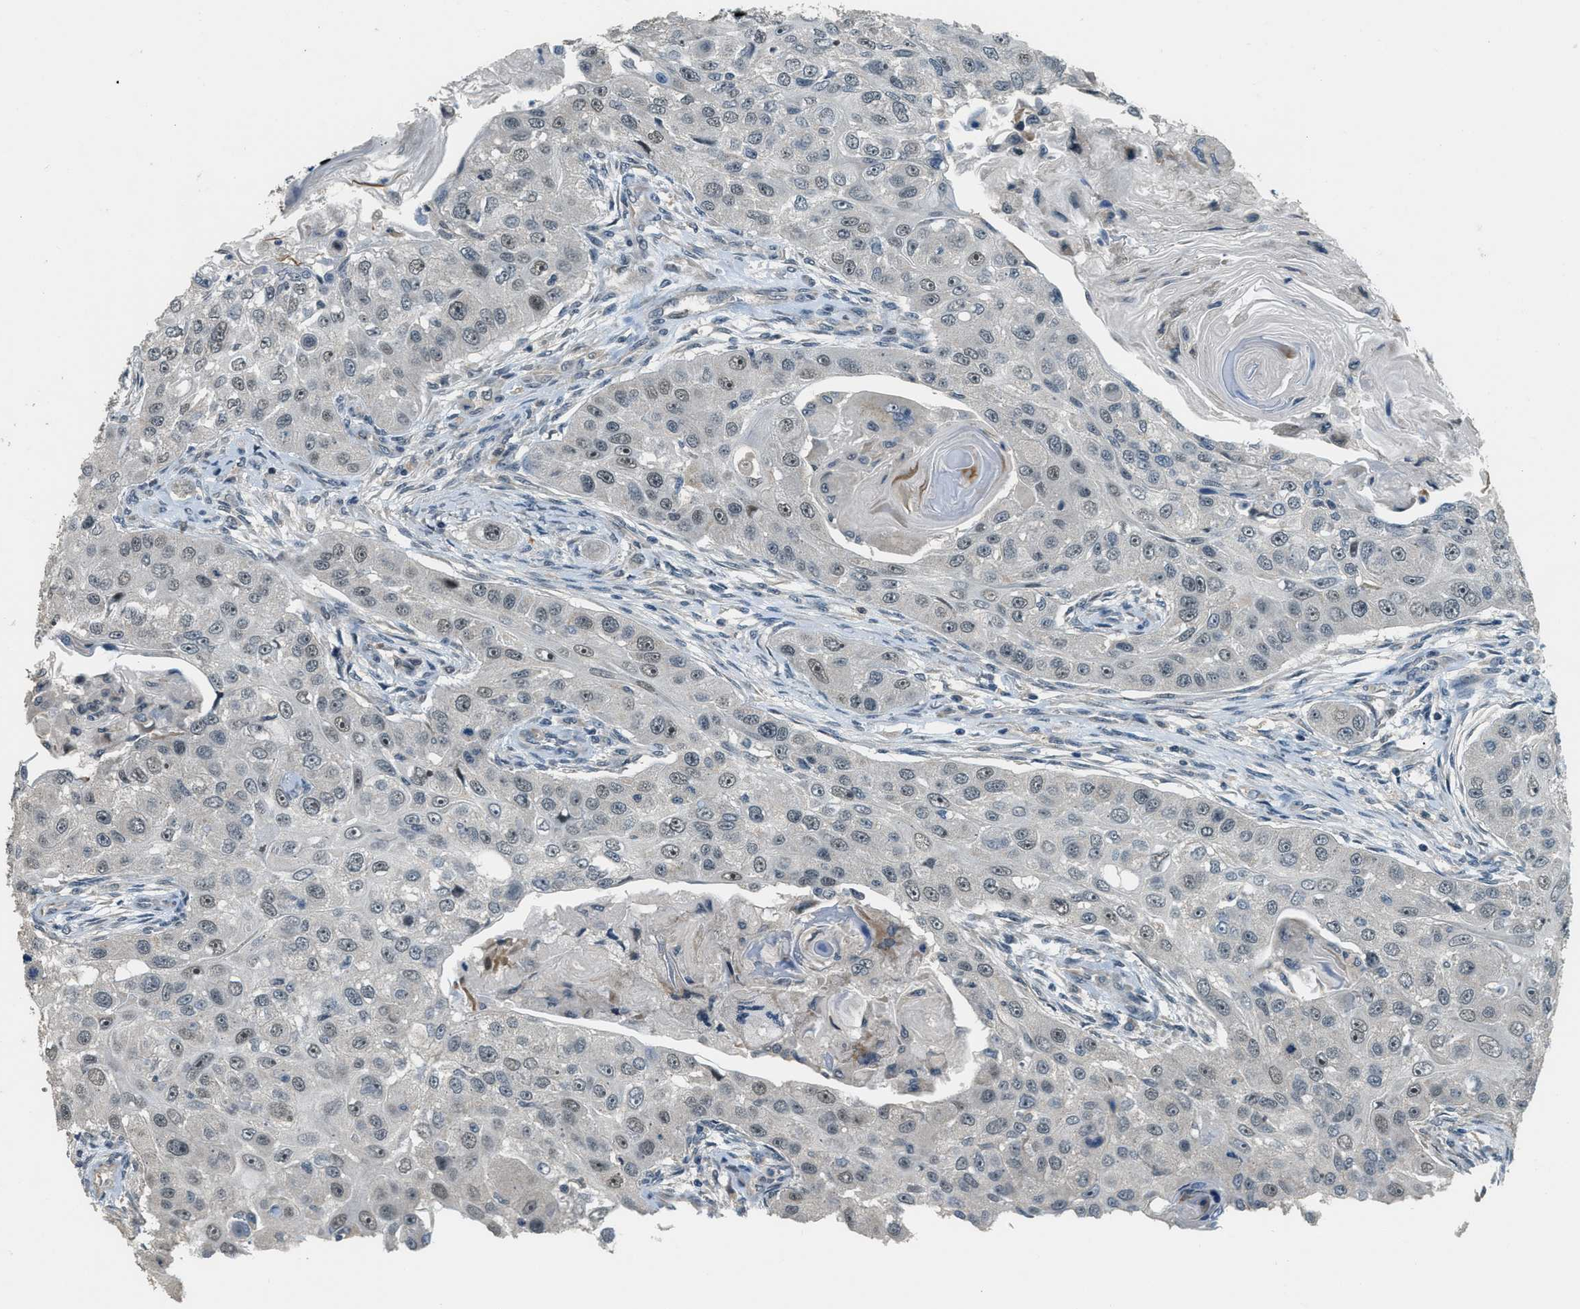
{"staining": {"intensity": "weak", "quantity": "25%-75%", "location": "nuclear"}, "tissue": "head and neck cancer", "cell_type": "Tumor cells", "image_type": "cancer", "snomed": [{"axis": "morphology", "description": "Normal tissue, NOS"}, {"axis": "morphology", "description": "Squamous cell carcinoma, NOS"}, {"axis": "topography", "description": "Skeletal muscle"}, {"axis": "topography", "description": "Head-Neck"}], "caption": "A brown stain highlights weak nuclear expression of a protein in human squamous cell carcinoma (head and neck) tumor cells.", "gene": "MED21", "patient": {"sex": "male", "age": 51}}